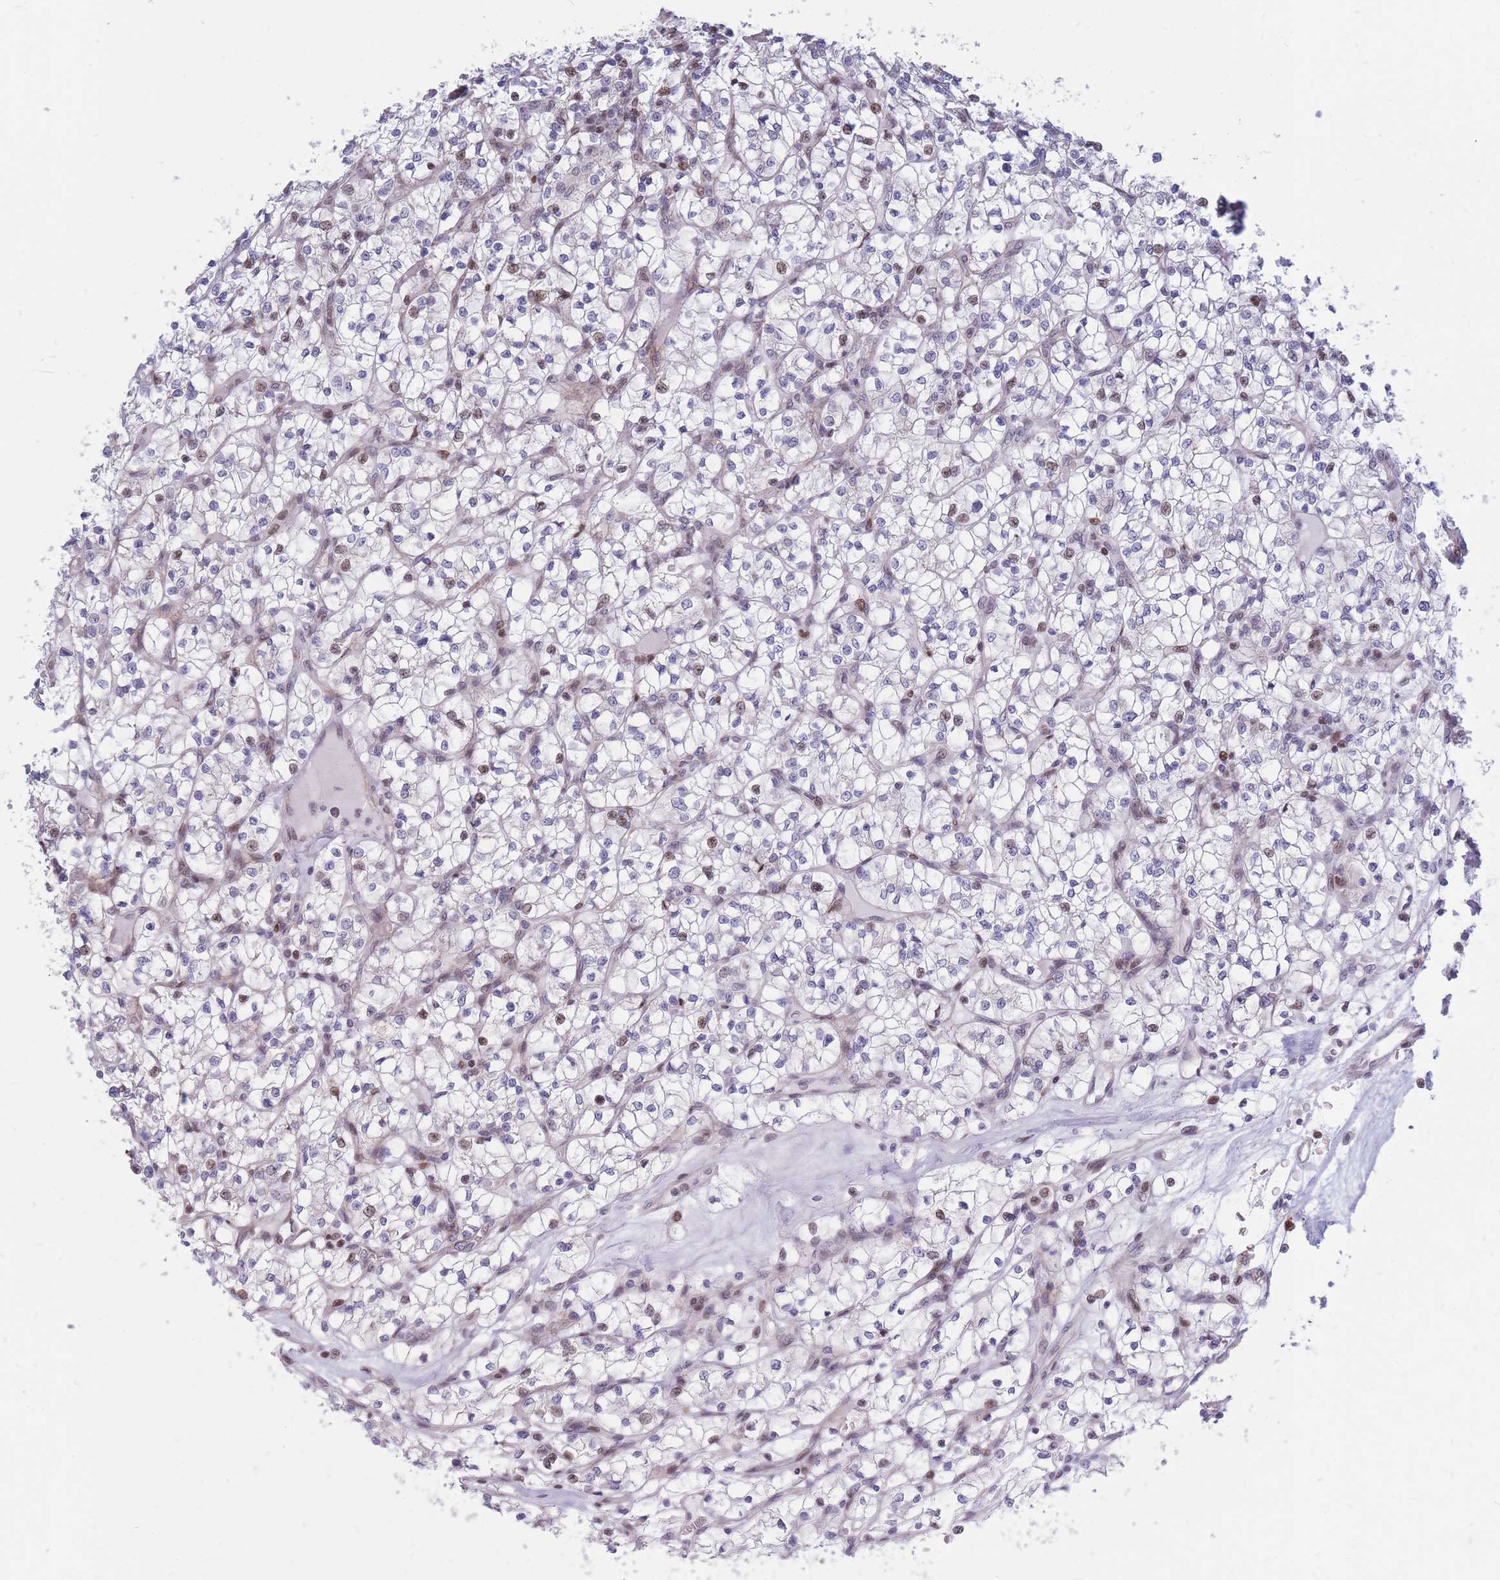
{"staining": {"intensity": "moderate", "quantity": "<25%", "location": "nuclear"}, "tissue": "renal cancer", "cell_type": "Tumor cells", "image_type": "cancer", "snomed": [{"axis": "morphology", "description": "Adenocarcinoma, NOS"}, {"axis": "topography", "description": "Kidney"}], "caption": "Protein expression analysis of renal cancer shows moderate nuclear positivity in about <25% of tumor cells.", "gene": "MOB4", "patient": {"sex": "female", "age": 64}}